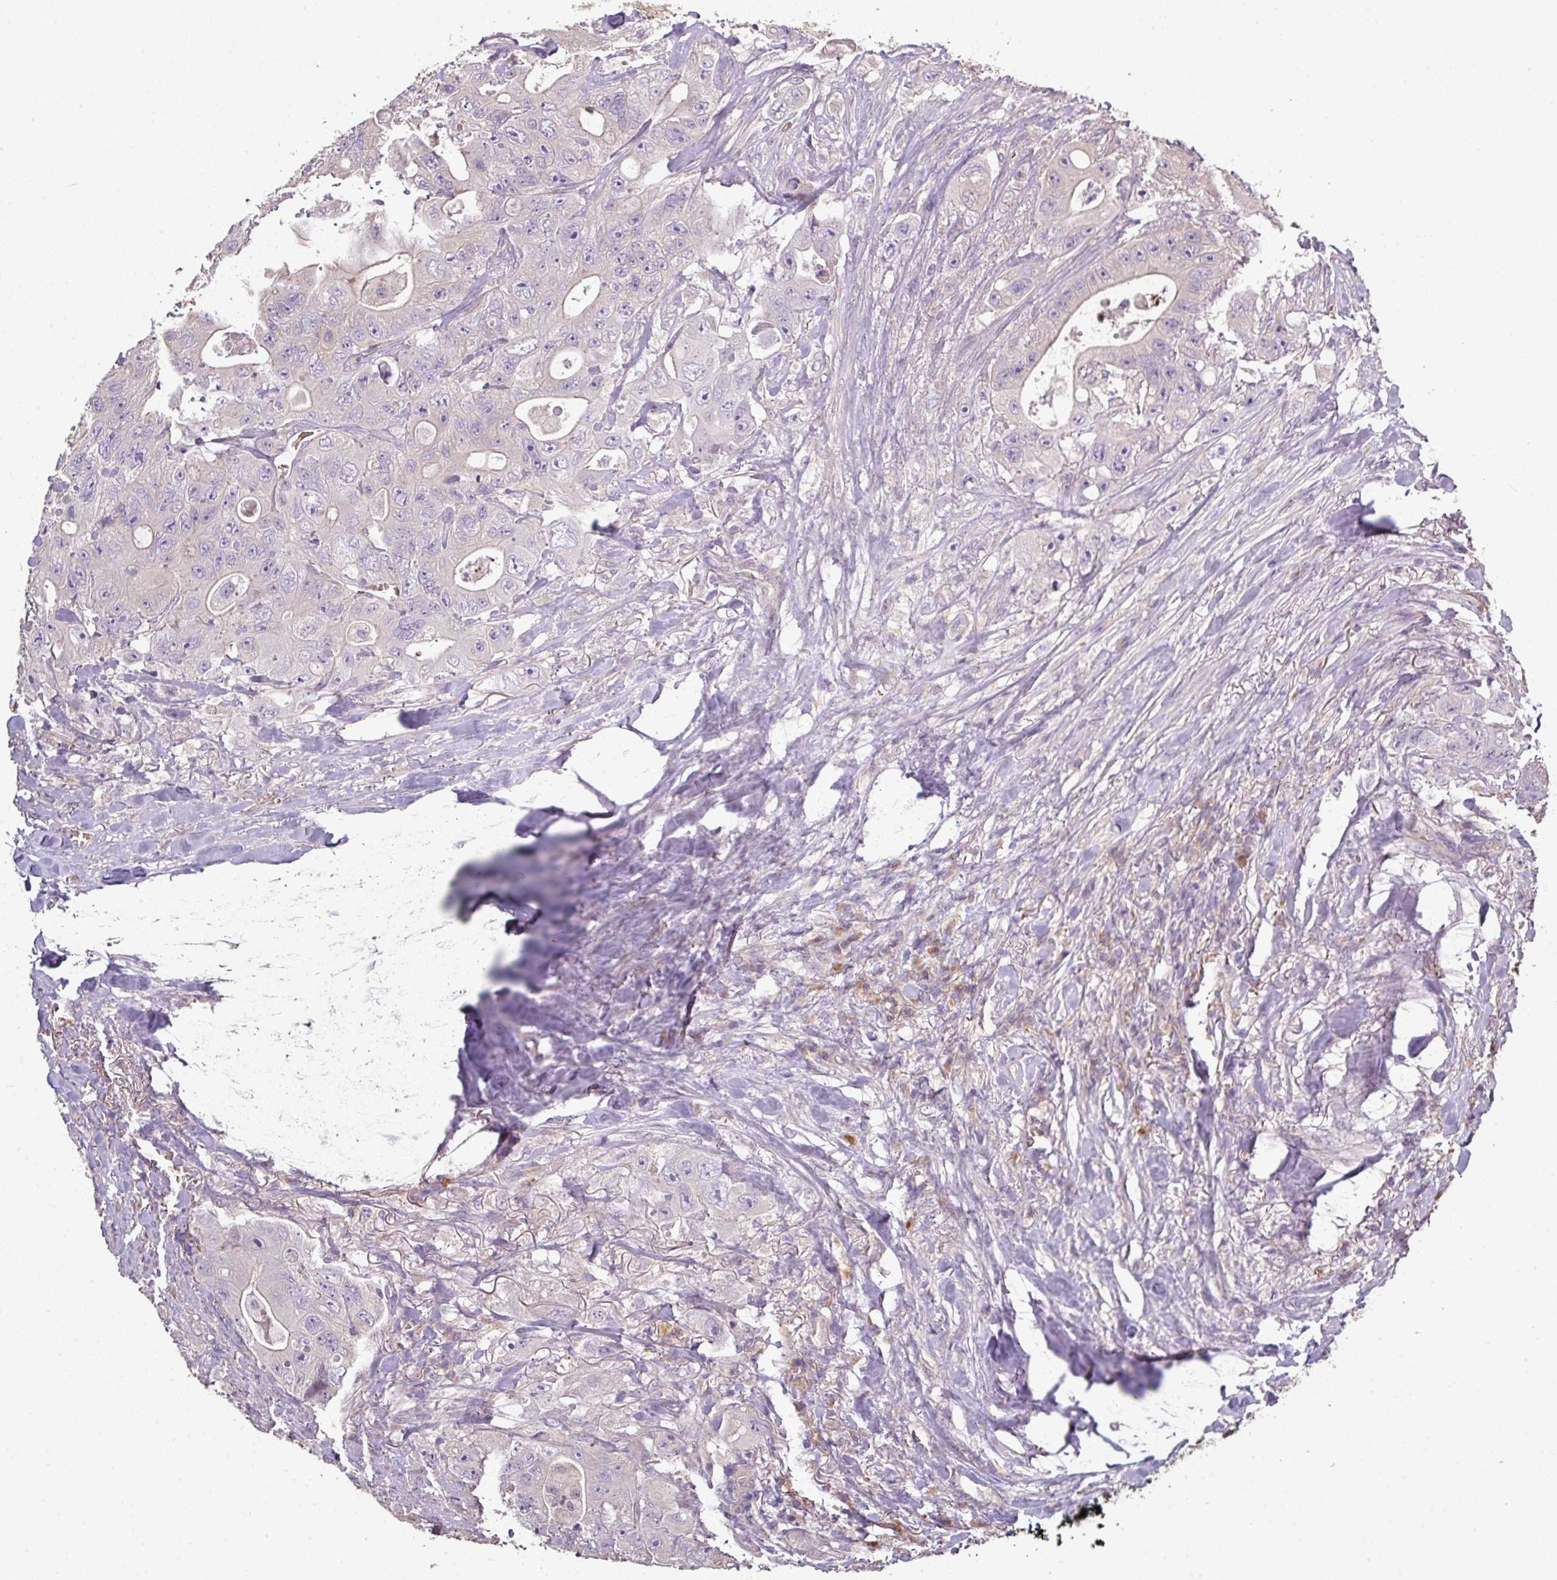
{"staining": {"intensity": "negative", "quantity": "none", "location": "none"}, "tissue": "colorectal cancer", "cell_type": "Tumor cells", "image_type": "cancer", "snomed": [{"axis": "morphology", "description": "Adenocarcinoma, NOS"}, {"axis": "topography", "description": "Colon"}], "caption": "Tumor cells are negative for protein expression in human colorectal cancer.", "gene": "NHSL2", "patient": {"sex": "female", "age": 46}}